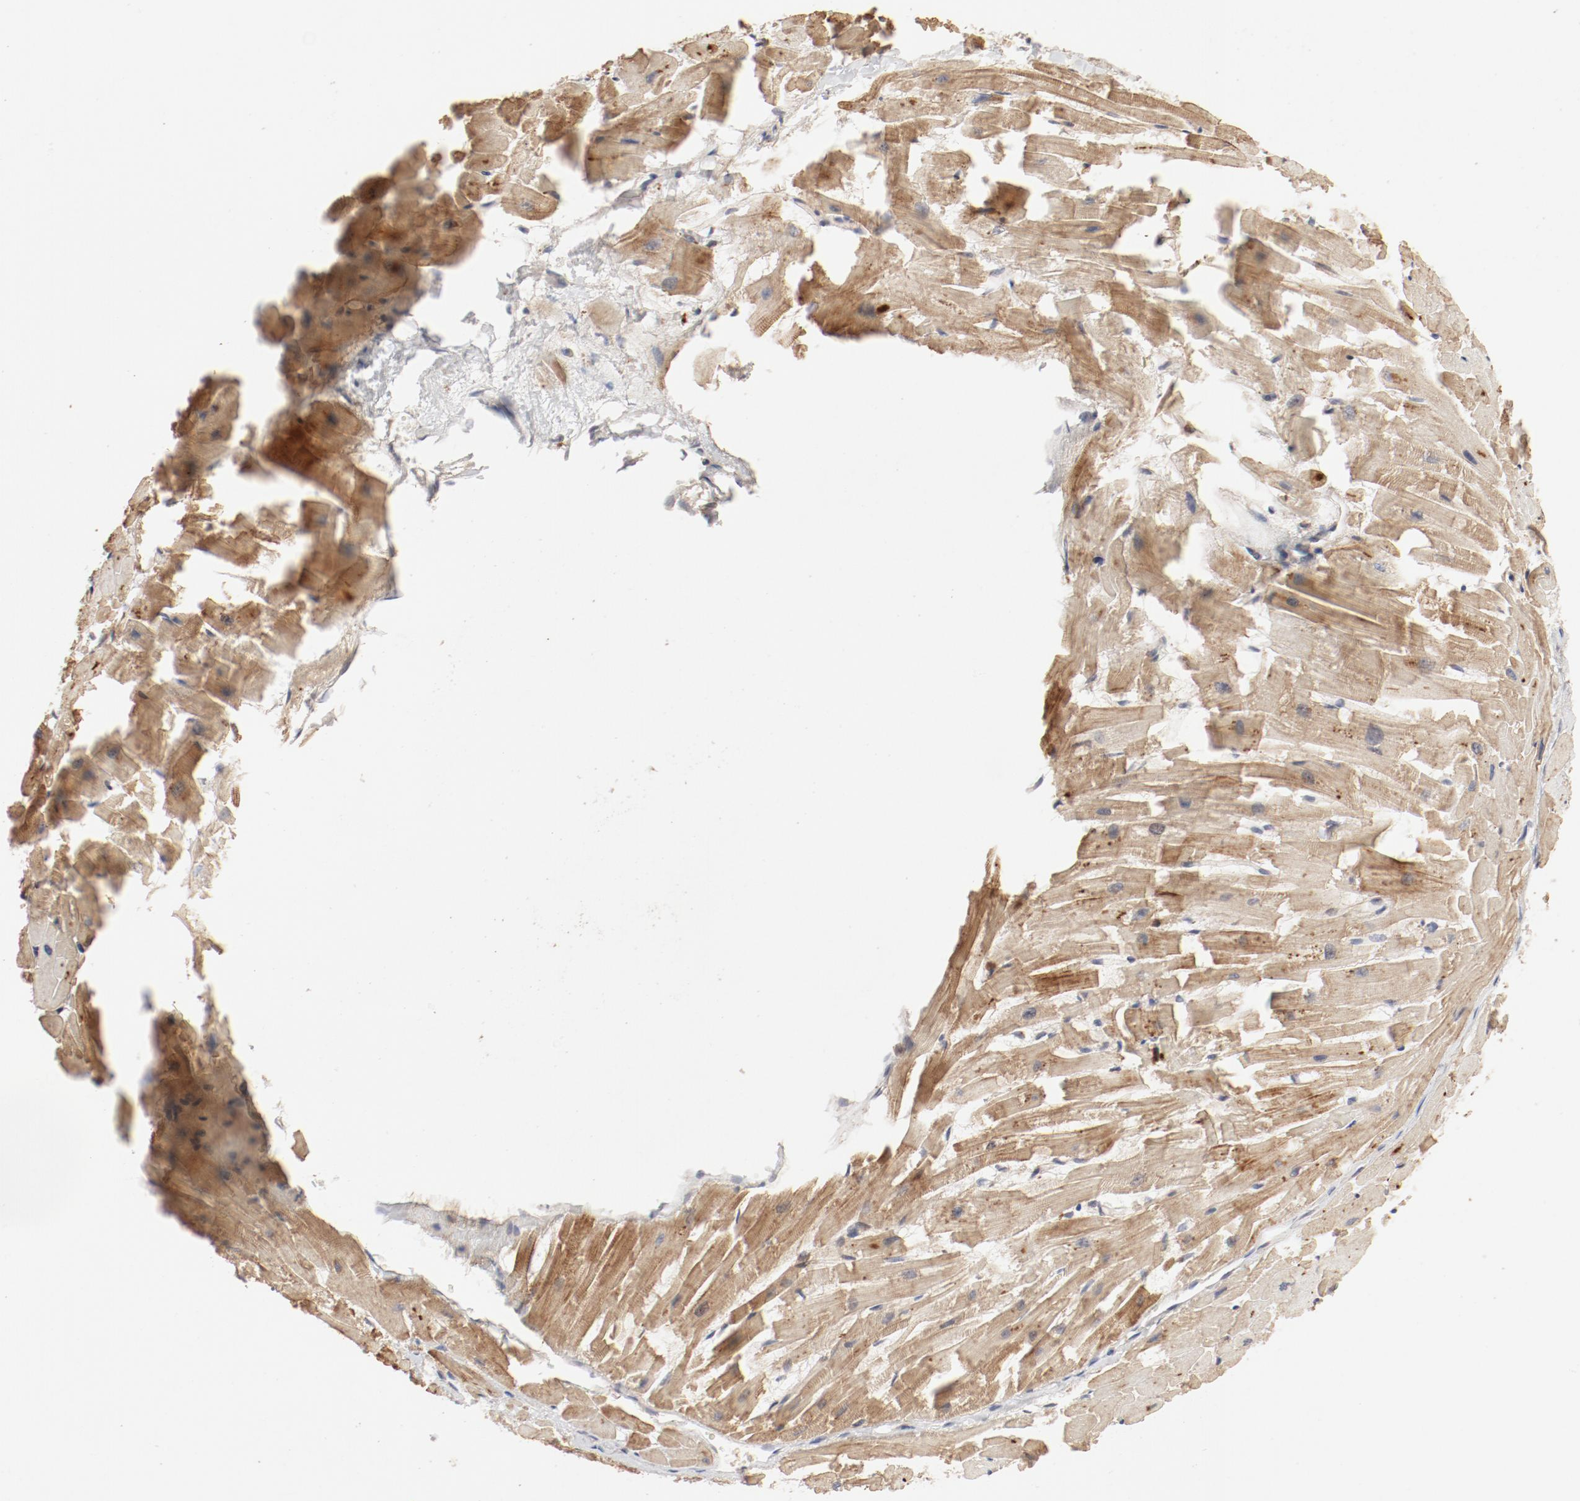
{"staining": {"intensity": "moderate", "quantity": ">75%", "location": "cytoplasmic/membranous,nuclear"}, "tissue": "heart muscle", "cell_type": "Cardiomyocytes", "image_type": "normal", "snomed": [{"axis": "morphology", "description": "Normal tissue, NOS"}, {"axis": "topography", "description": "Heart"}], "caption": "Heart muscle was stained to show a protein in brown. There is medium levels of moderate cytoplasmic/membranous,nuclear positivity in approximately >75% of cardiomyocytes. (DAB IHC with brightfield microscopy, high magnification).", "gene": "IL3RA", "patient": {"sex": "female", "age": 19}}